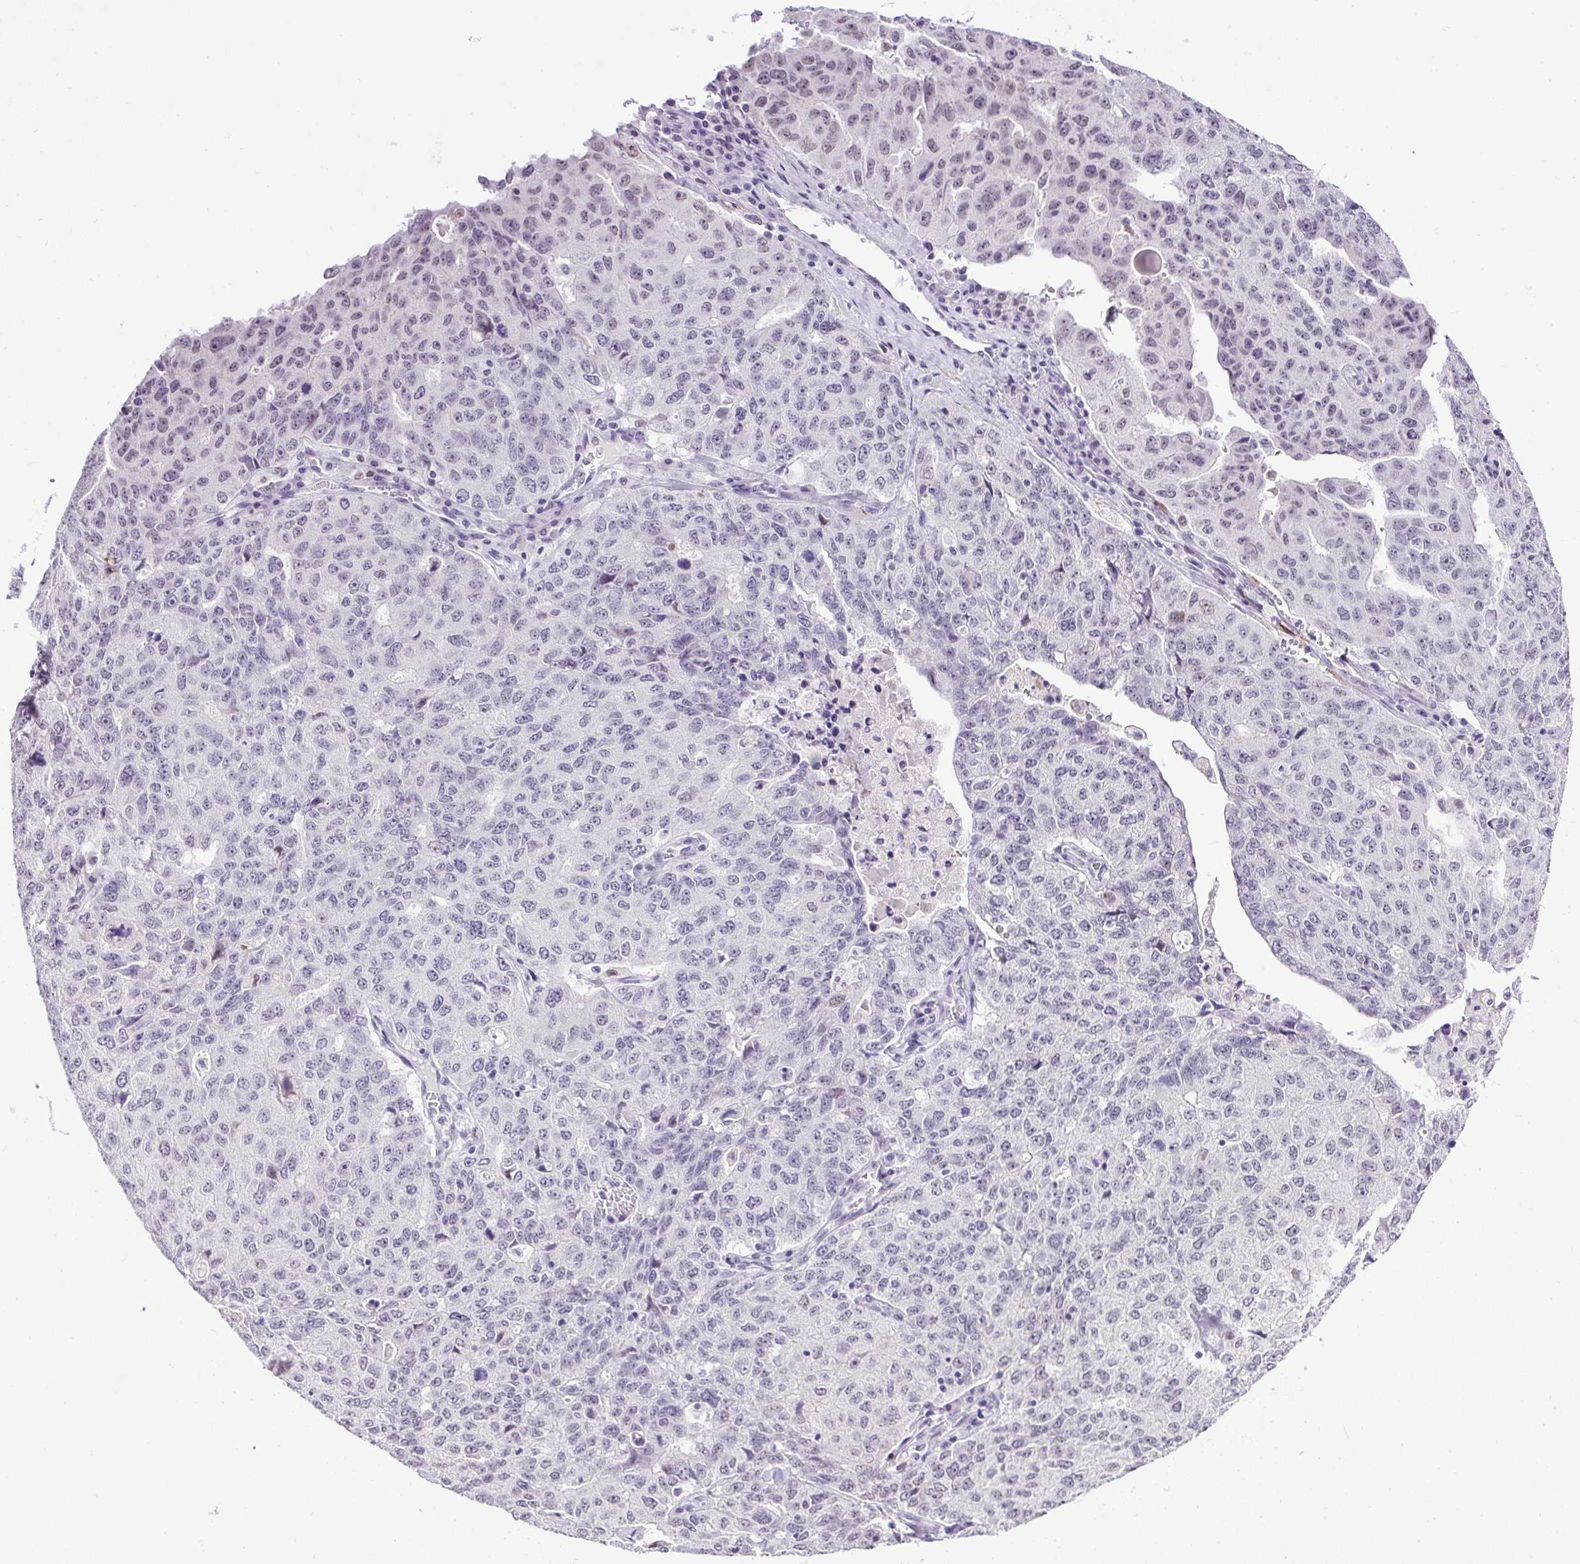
{"staining": {"intensity": "negative", "quantity": "none", "location": "none"}, "tissue": "ovarian cancer", "cell_type": "Tumor cells", "image_type": "cancer", "snomed": [{"axis": "morphology", "description": "Carcinoma, endometroid"}, {"axis": "topography", "description": "Ovary"}], "caption": "IHC photomicrograph of neoplastic tissue: human endometroid carcinoma (ovarian) stained with DAB shows no significant protein expression in tumor cells.", "gene": "WNT10B", "patient": {"sex": "female", "age": 62}}